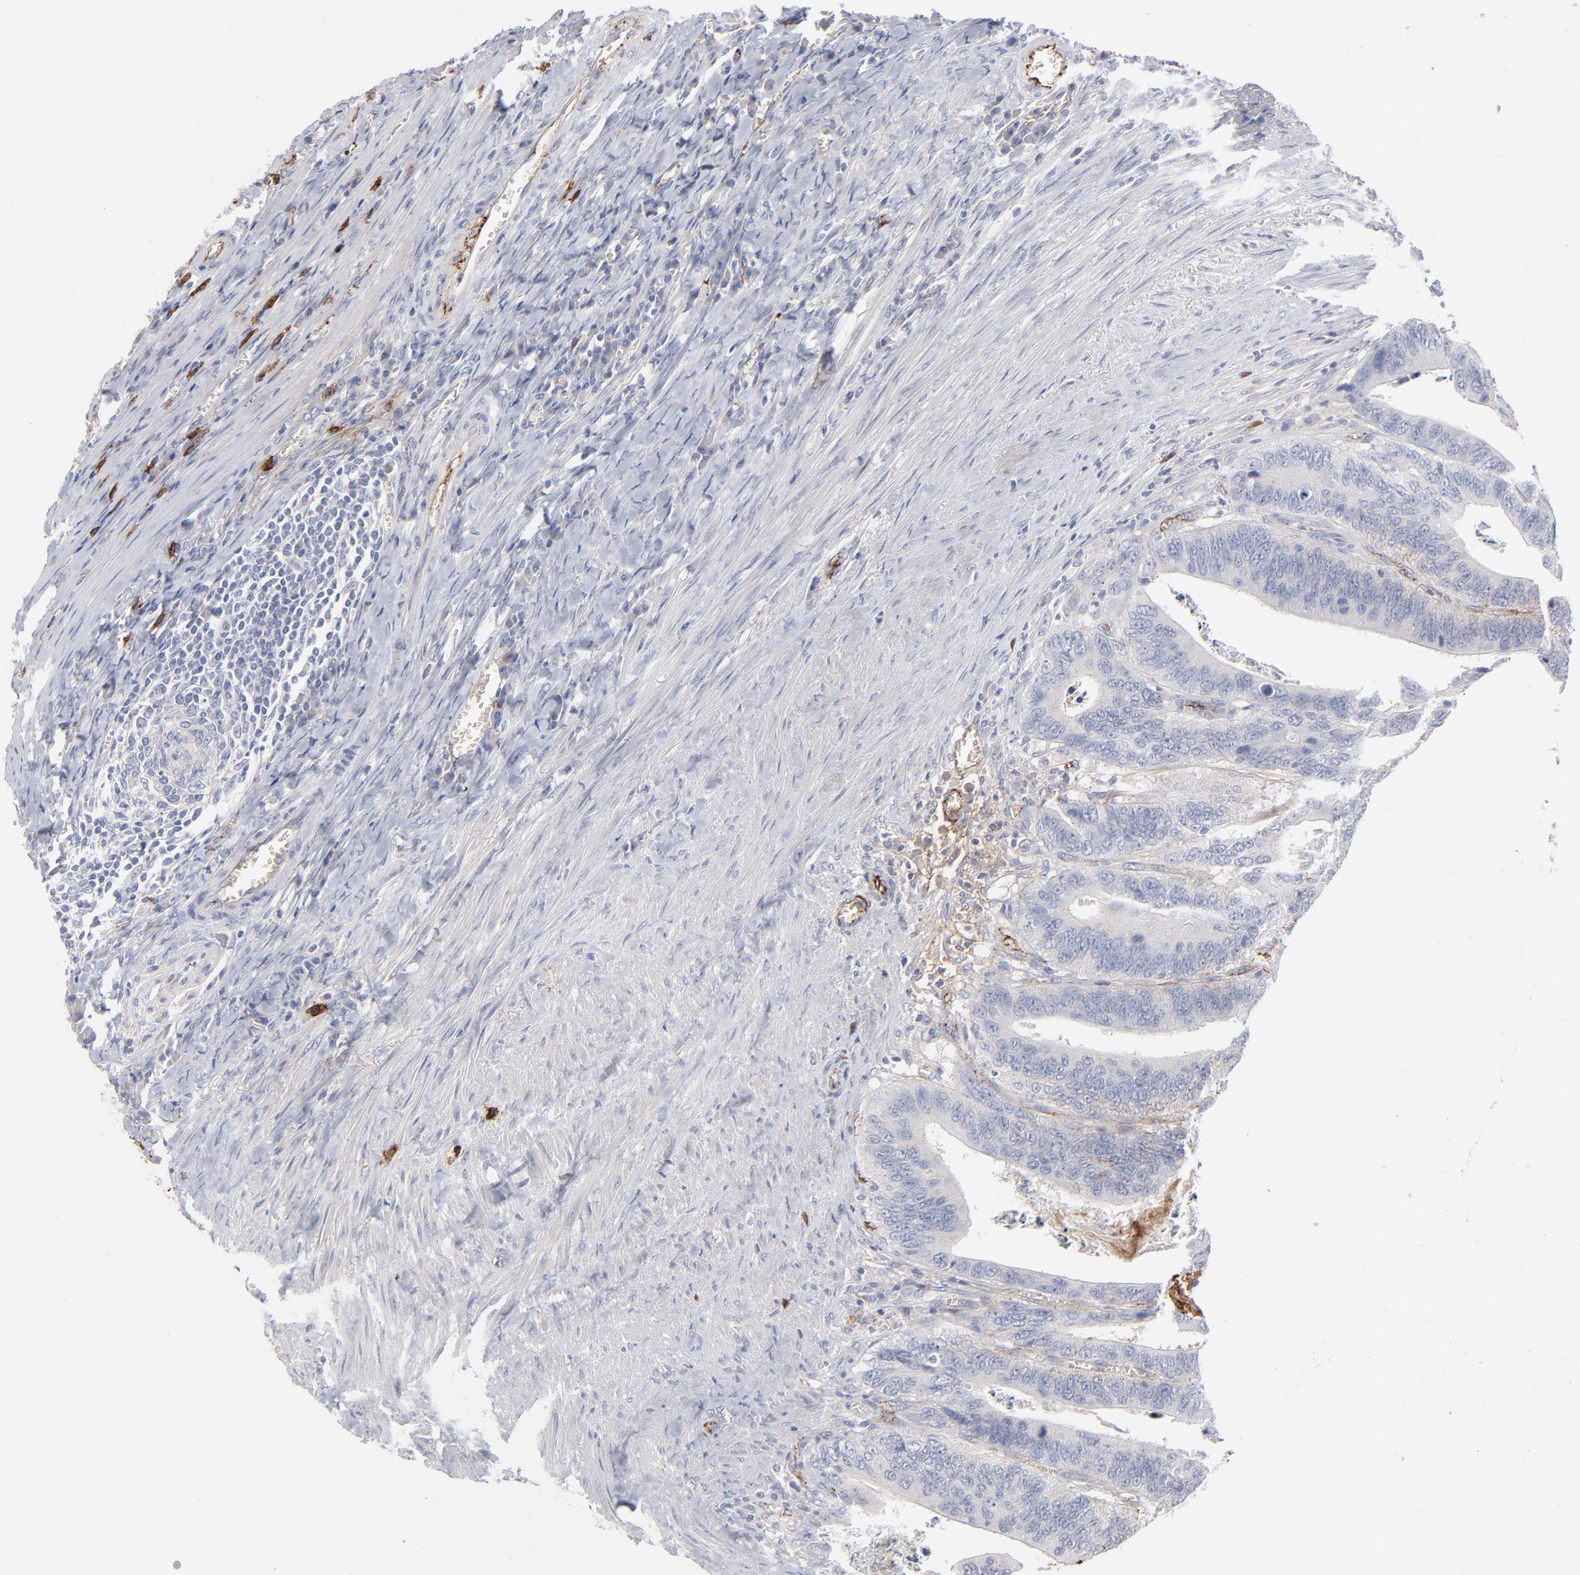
{"staining": {"intensity": "negative", "quantity": "none", "location": "none"}, "tissue": "colorectal cancer", "cell_type": "Tumor cells", "image_type": "cancer", "snomed": [{"axis": "morphology", "description": "Adenocarcinoma, NOS"}, {"axis": "topography", "description": "Colon"}], "caption": "Tumor cells are negative for protein expression in human colorectal cancer.", "gene": "CCR3", "patient": {"sex": "male", "age": 72}}